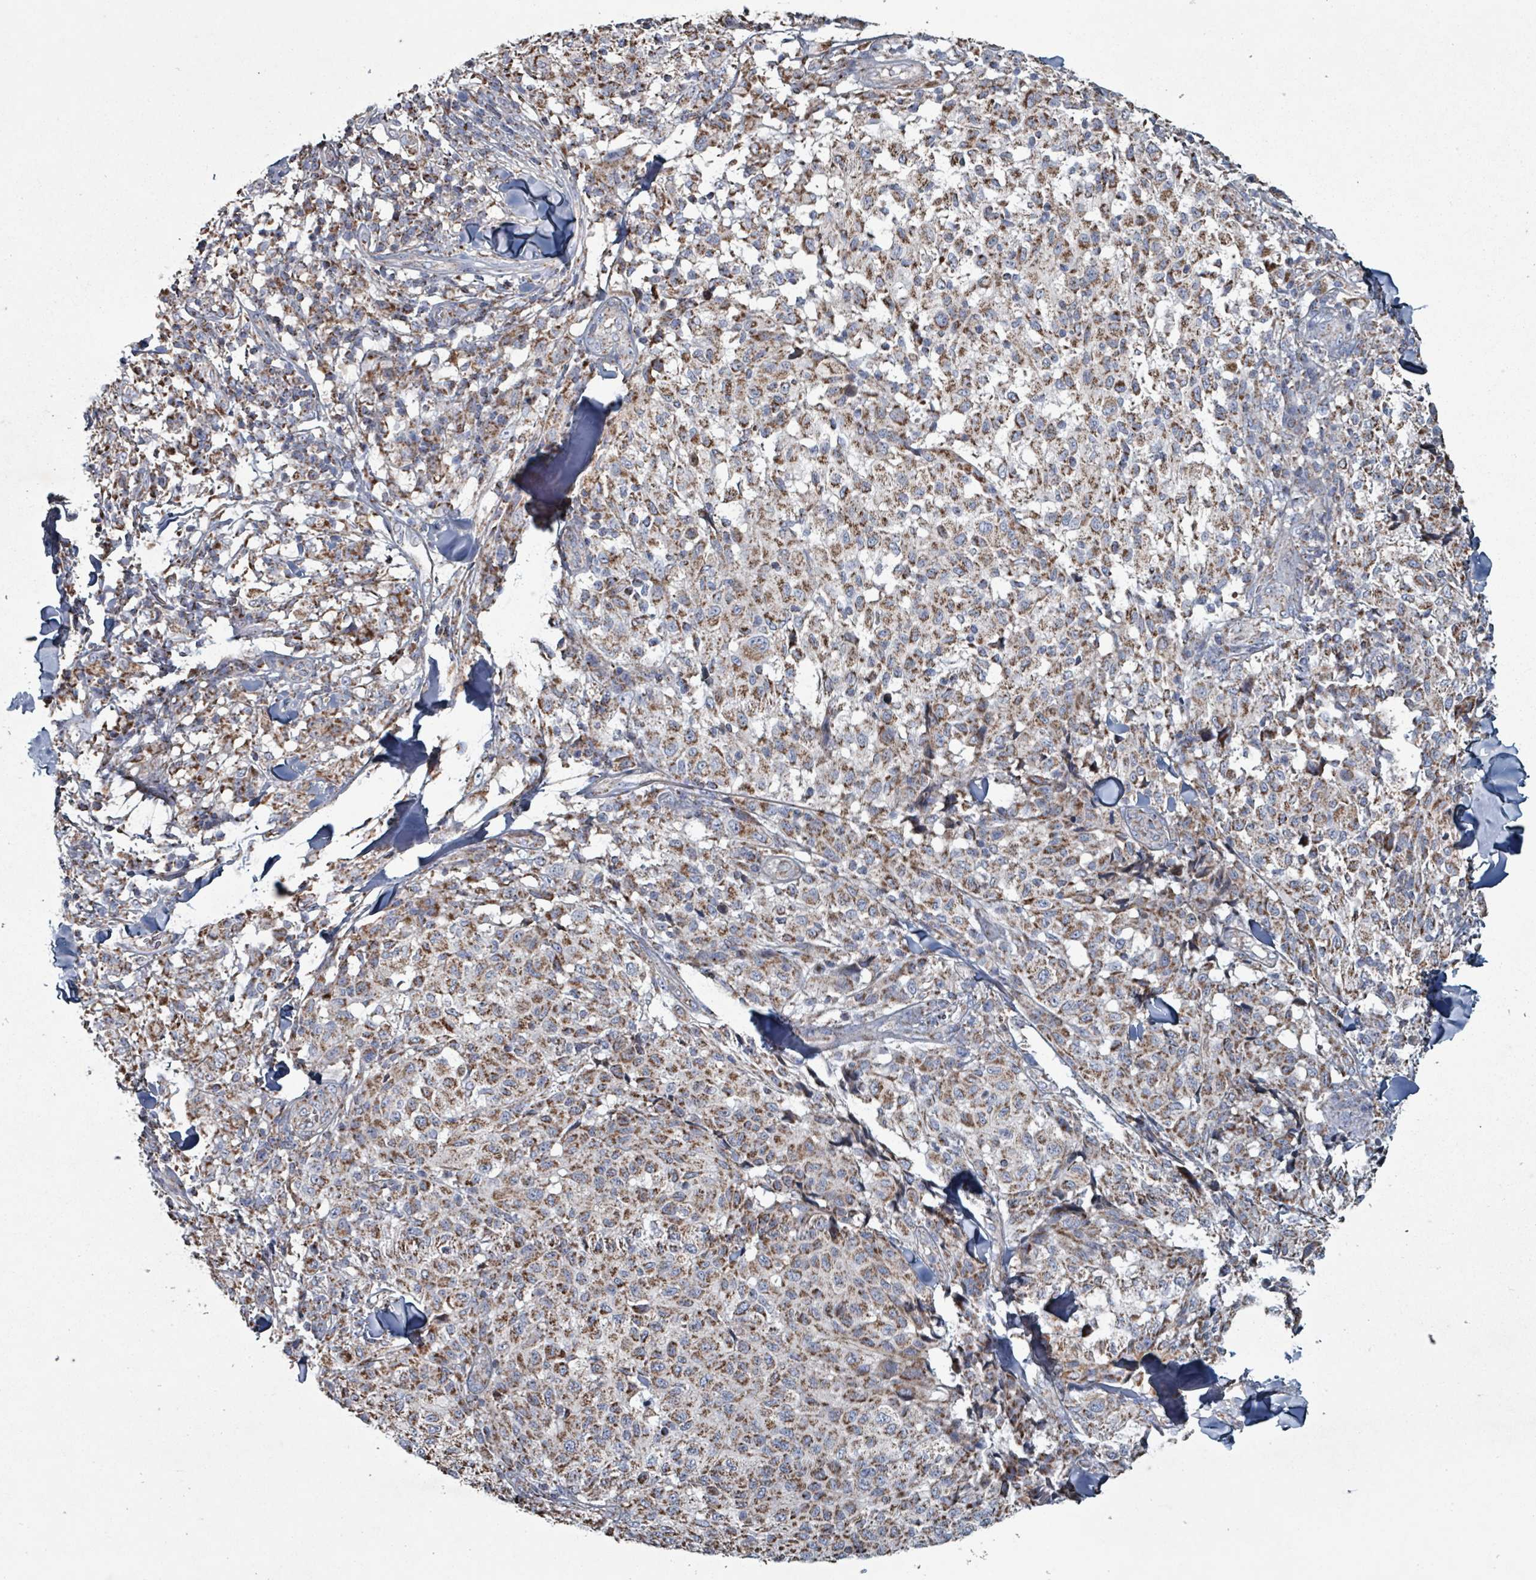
{"staining": {"intensity": "moderate", "quantity": ">75%", "location": "cytoplasmic/membranous"}, "tissue": "melanoma", "cell_type": "Tumor cells", "image_type": "cancer", "snomed": [{"axis": "morphology", "description": "Malignant melanoma, NOS"}, {"axis": "topography", "description": "Skin"}], "caption": "Immunohistochemistry of human malignant melanoma shows medium levels of moderate cytoplasmic/membranous positivity in about >75% of tumor cells. The staining was performed using DAB to visualize the protein expression in brown, while the nuclei were stained in blue with hematoxylin (Magnification: 20x).", "gene": "ABHD18", "patient": {"sex": "male", "age": 66}}